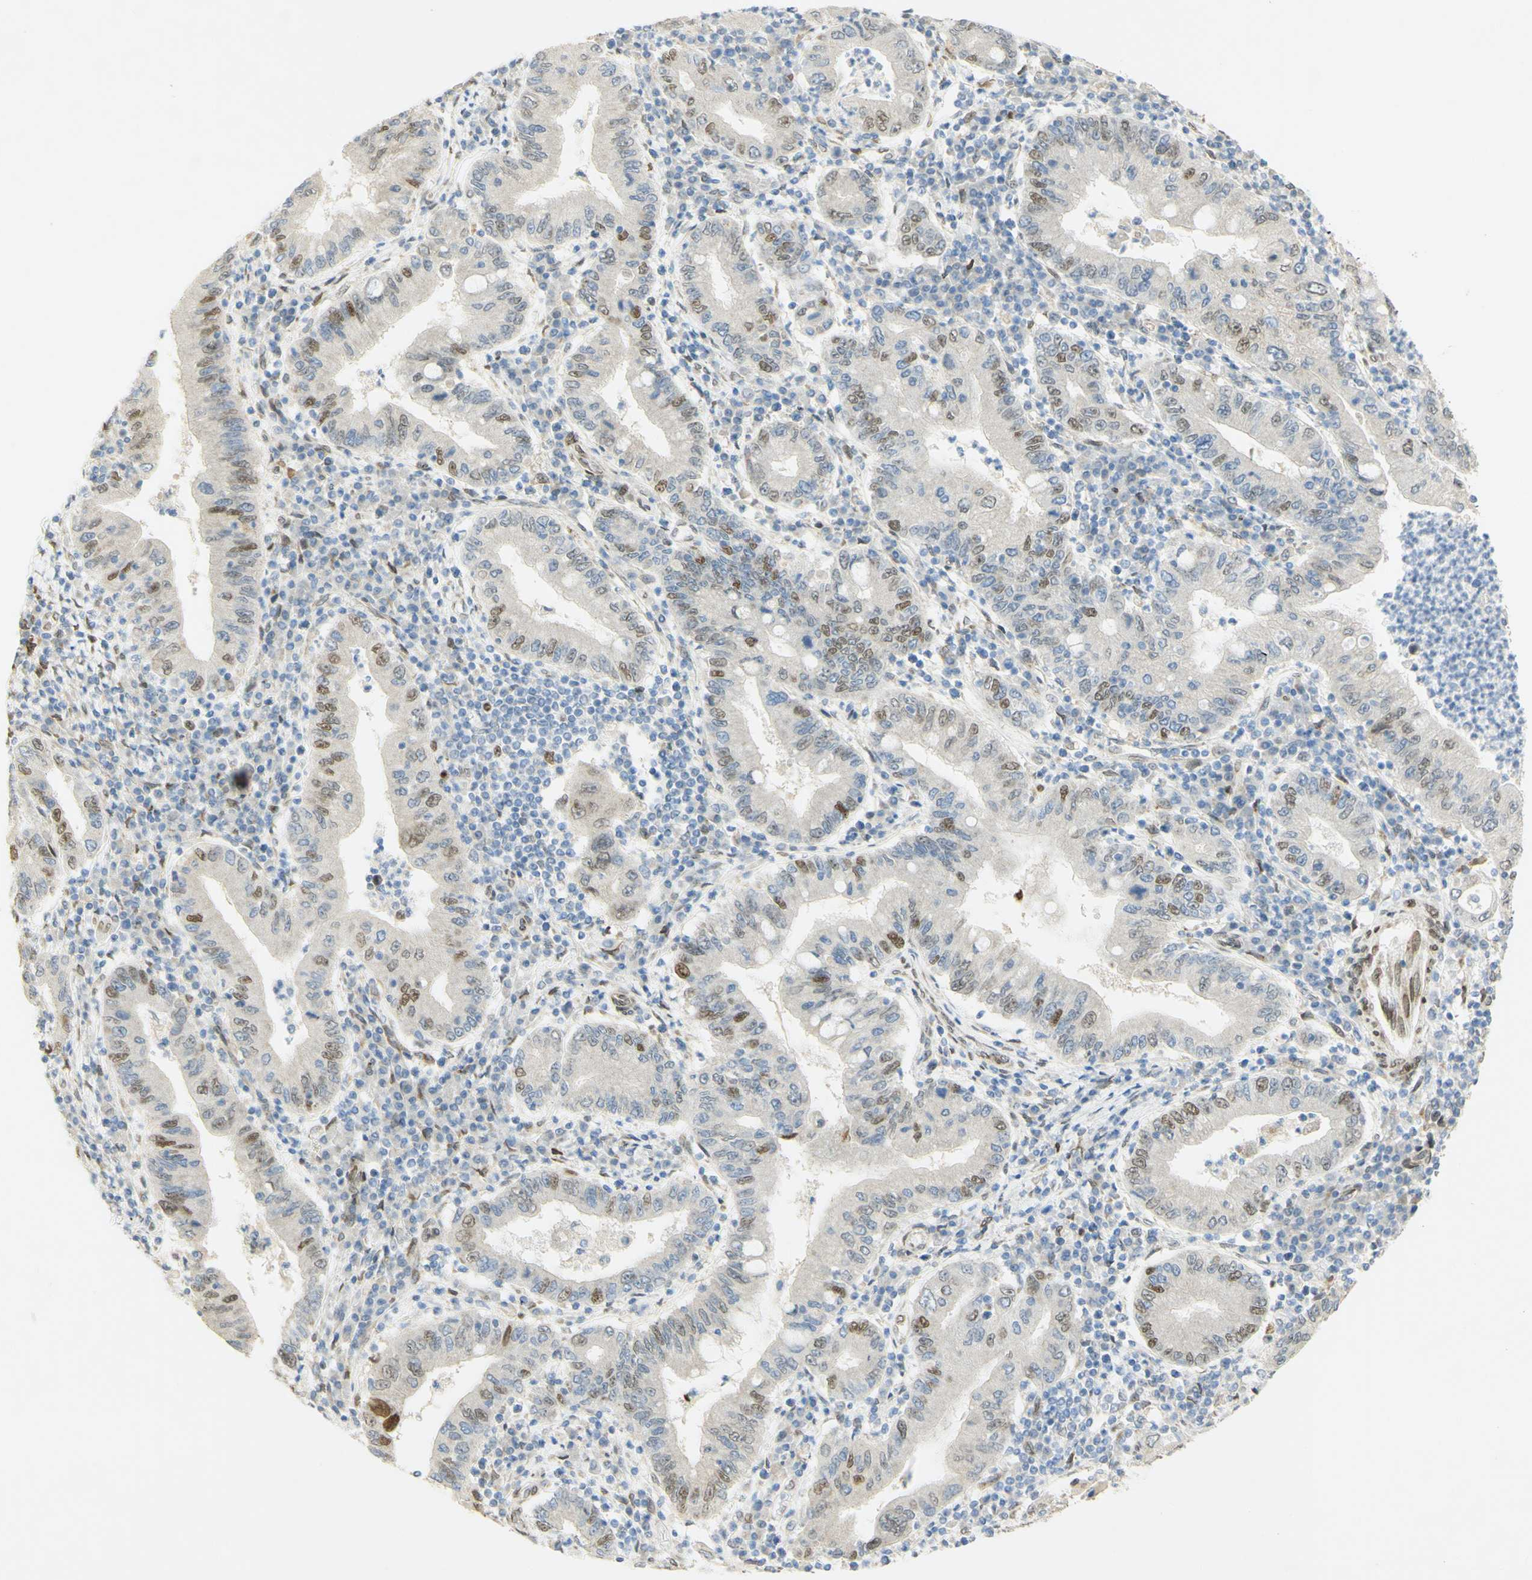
{"staining": {"intensity": "moderate", "quantity": "25%-75%", "location": "nuclear"}, "tissue": "stomach cancer", "cell_type": "Tumor cells", "image_type": "cancer", "snomed": [{"axis": "morphology", "description": "Normal tissue, NOS"}, {"axis": "morphology", "description": "Adenocarcinoma, NOS"}, {"axis": "topography", "description": "Esophagus"}, {"axis": "topography", "description": "Stomach, upper"}, {"axis": "topography", "description": "Peripheral nerve tissue"}], "caption": "A brown stain shows moderate nuclear expression of a protein in human stomach cancer tumor cells. Nuclei are stained in blue.", "gene": "E2F1", "patient": {"sex": "male", "age": 62}}